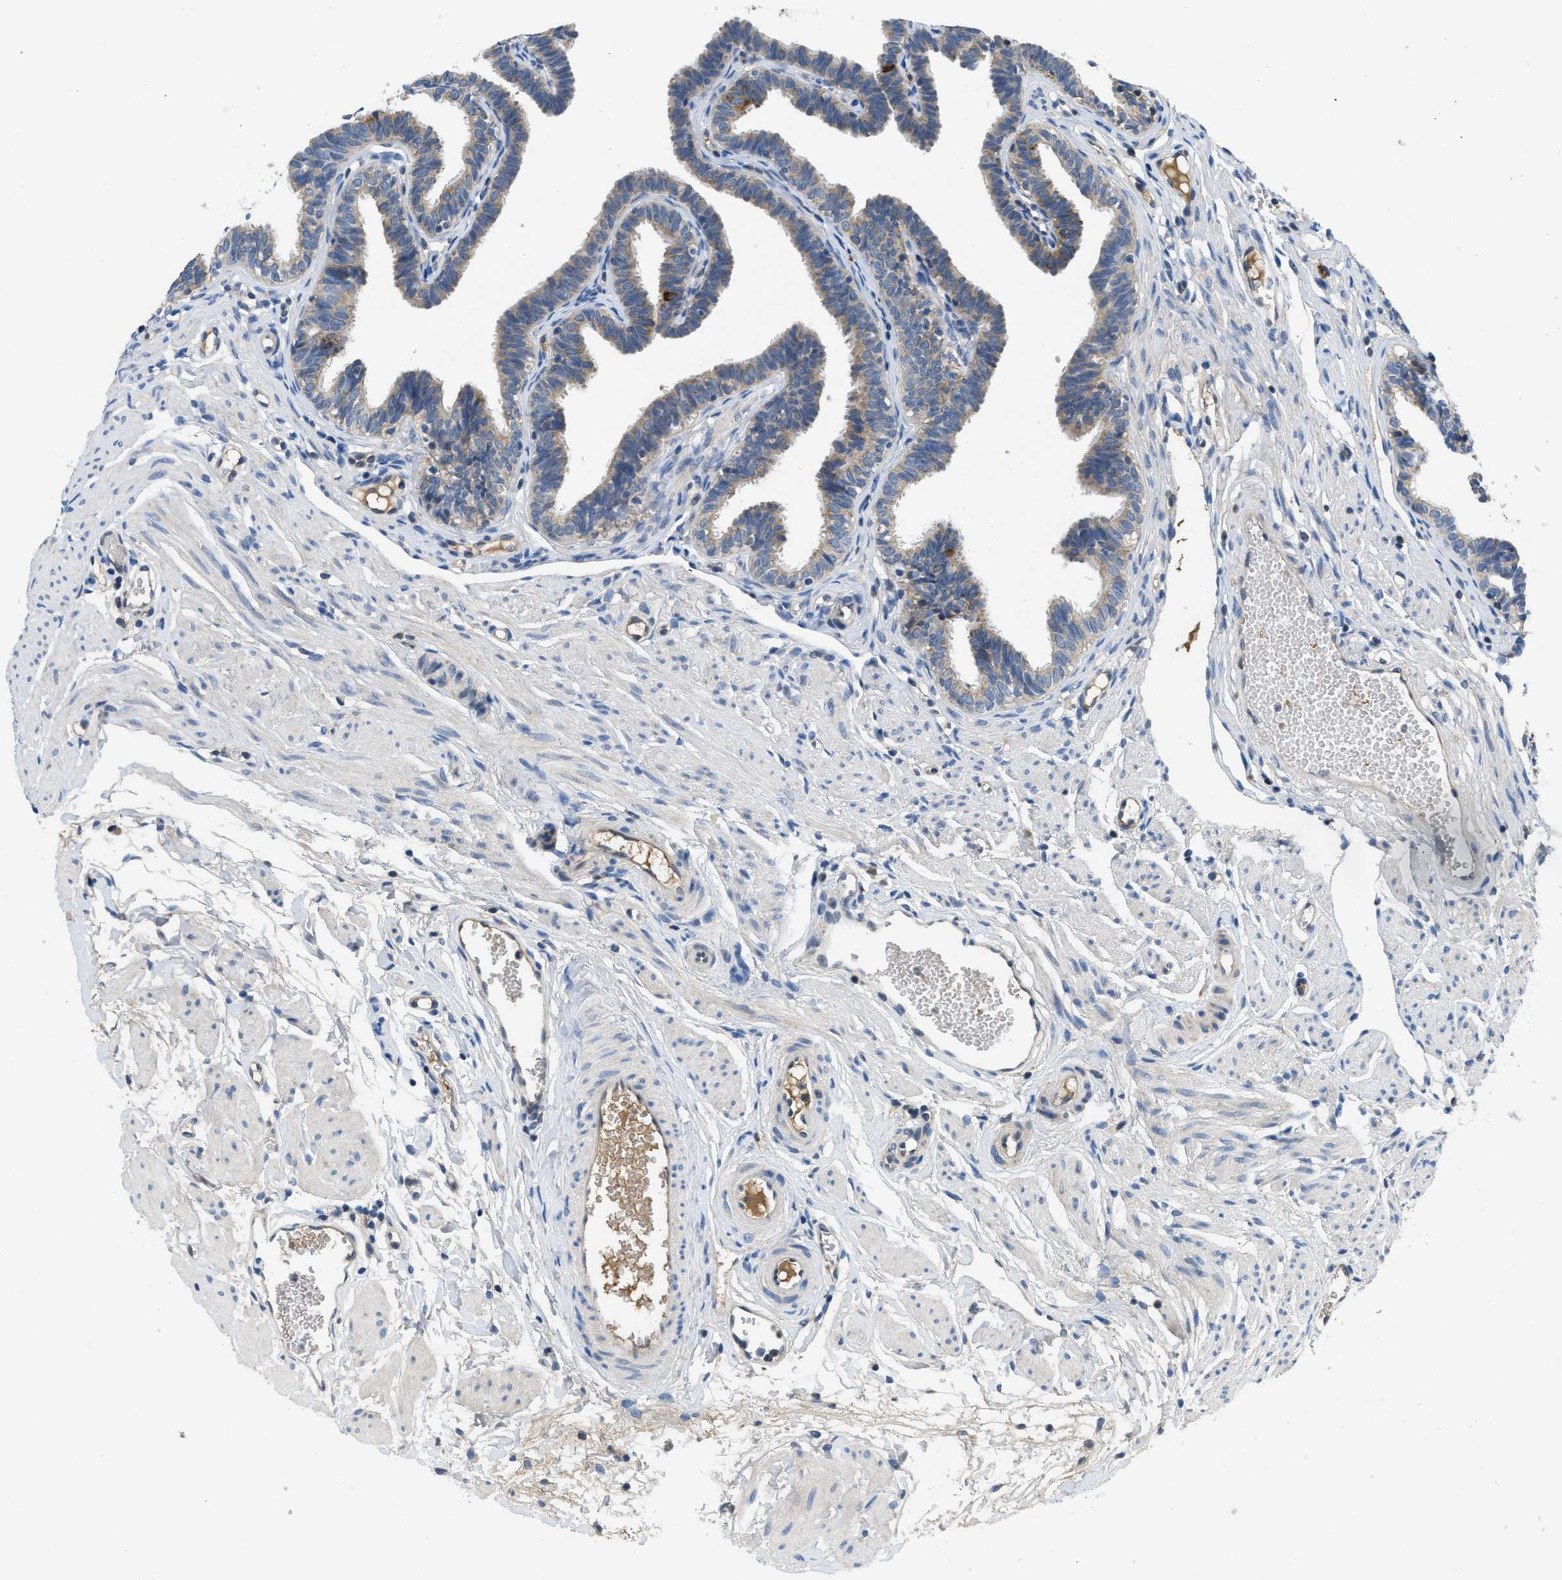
{"staining": {"intensity": "moderate", "quantity": "25%-75%", "location": "cytoplasmic/membranous"}, "tissue": "fallopian tube", "cell_type": "Glandular cells", "image_type": "normal", "snomed": [{"axis": "morphology", "description": "Normal tissue, NOS"}, {"axis": "topography", "description": "Fallopian tube"}, {"axis": "topography", "description": "Ovary"}], "caption": "Immunohistochemical staining of normal fallopian tube shows moderate cytoplasmic/membranous protein positivity in about 25%-75% of glandular cells.", "gene": "PNKD", "patient": {"sex": "female", "age": 23}}